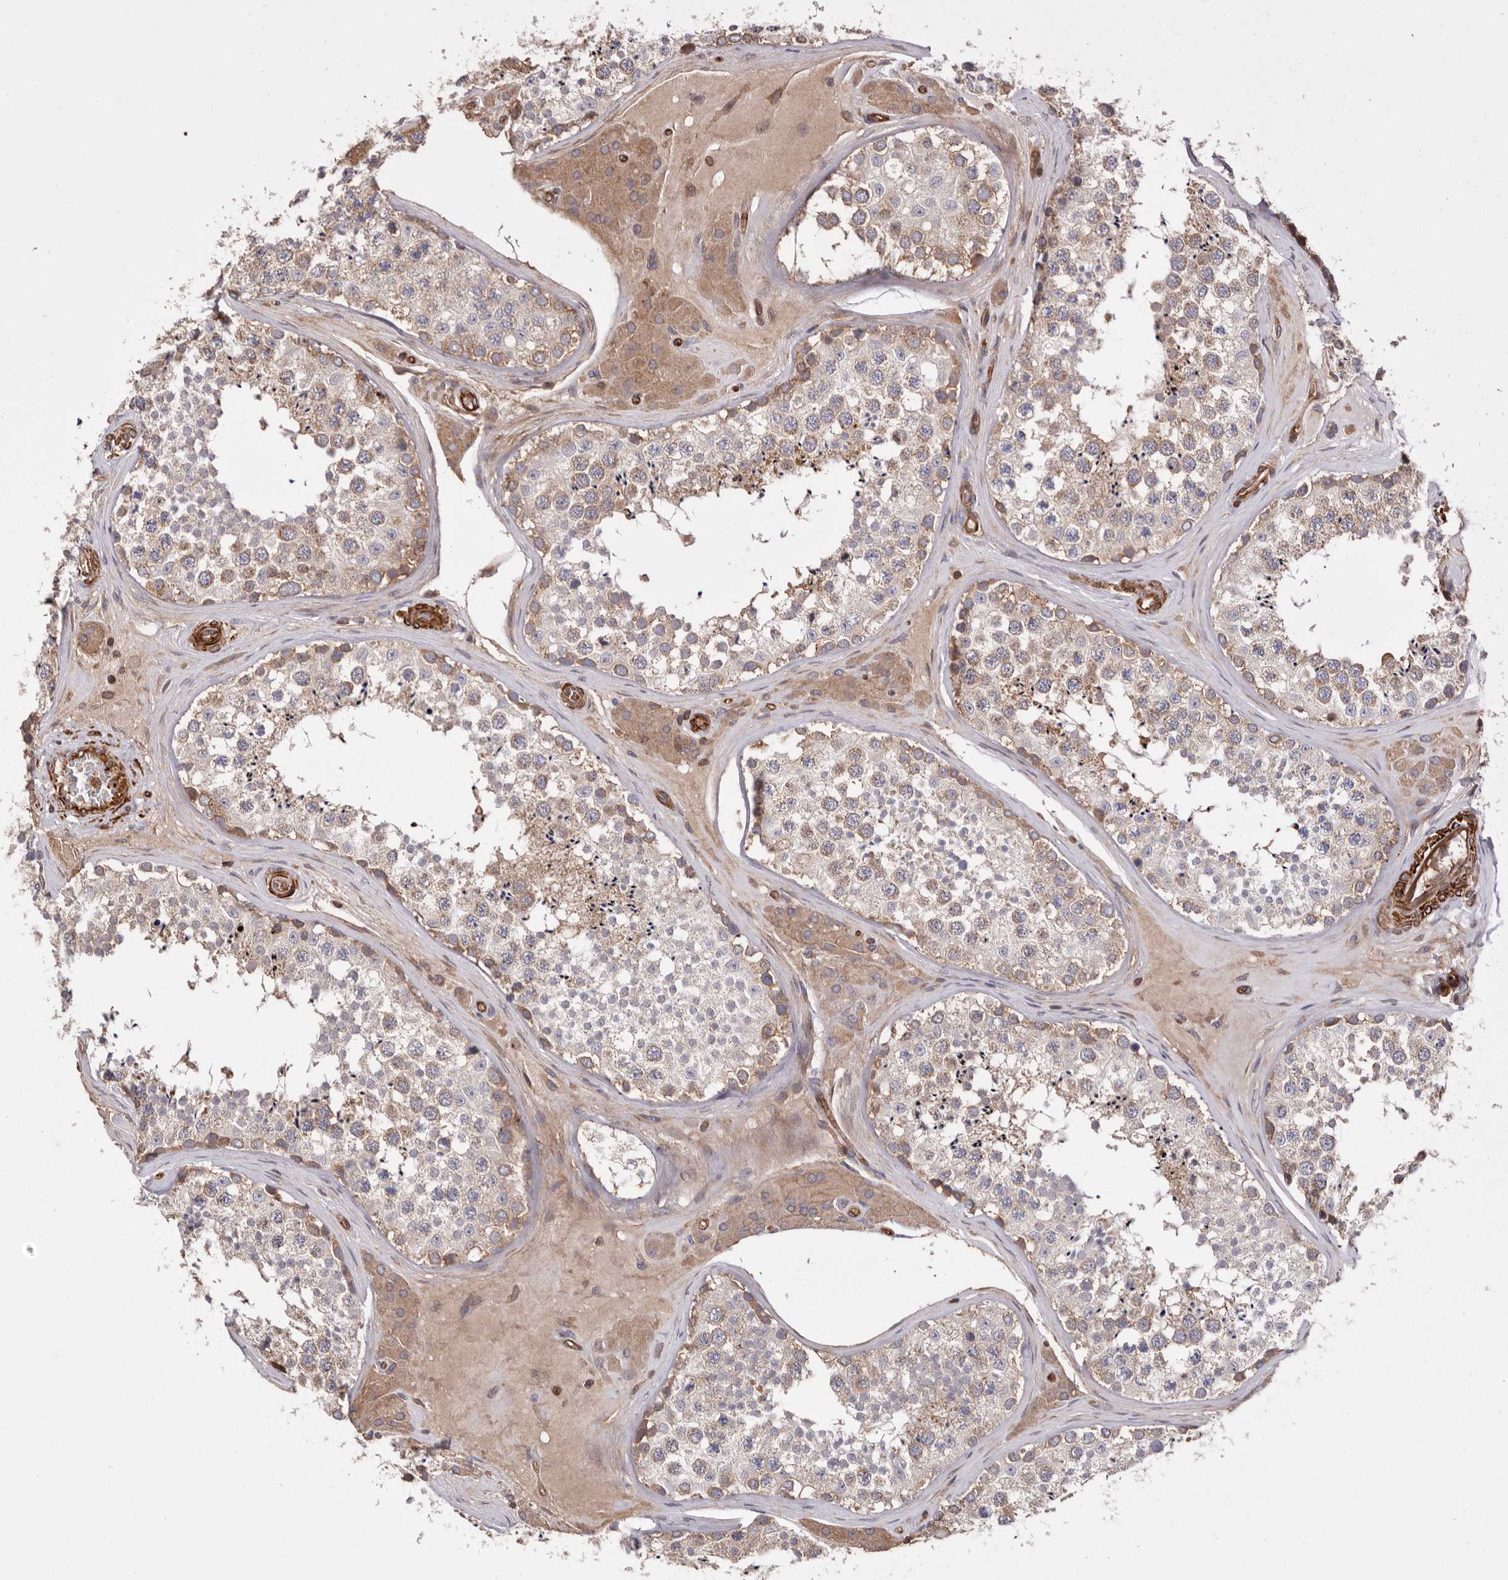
{"staining": {"intensity": "moderate", "quantity": "25%-75%", "location": "cytoplasmic/membranous"}, "tissue": "testis", "cell_type": "Cells in seminiferous ducts", "image_type": "normal", "snomed": [{"axis": "morphology", "description": "Normal tissue, NOS"}, {"axis": "topography", "description": "Testis"}], "caption": "DAB (3,3'-diaminobenzidine) immunohistochemical staining of benign human testis demonstrates moderate cytoplasmic/membranous protein positivity in about 25%-75% of cells in seminiferous ducts. (DAB (3,3'-diaminobenzidine) IHC with brightfield microscopy, high magnification).", "gene": "TMC7", "patient": {"sex": "male", "age": 46}}